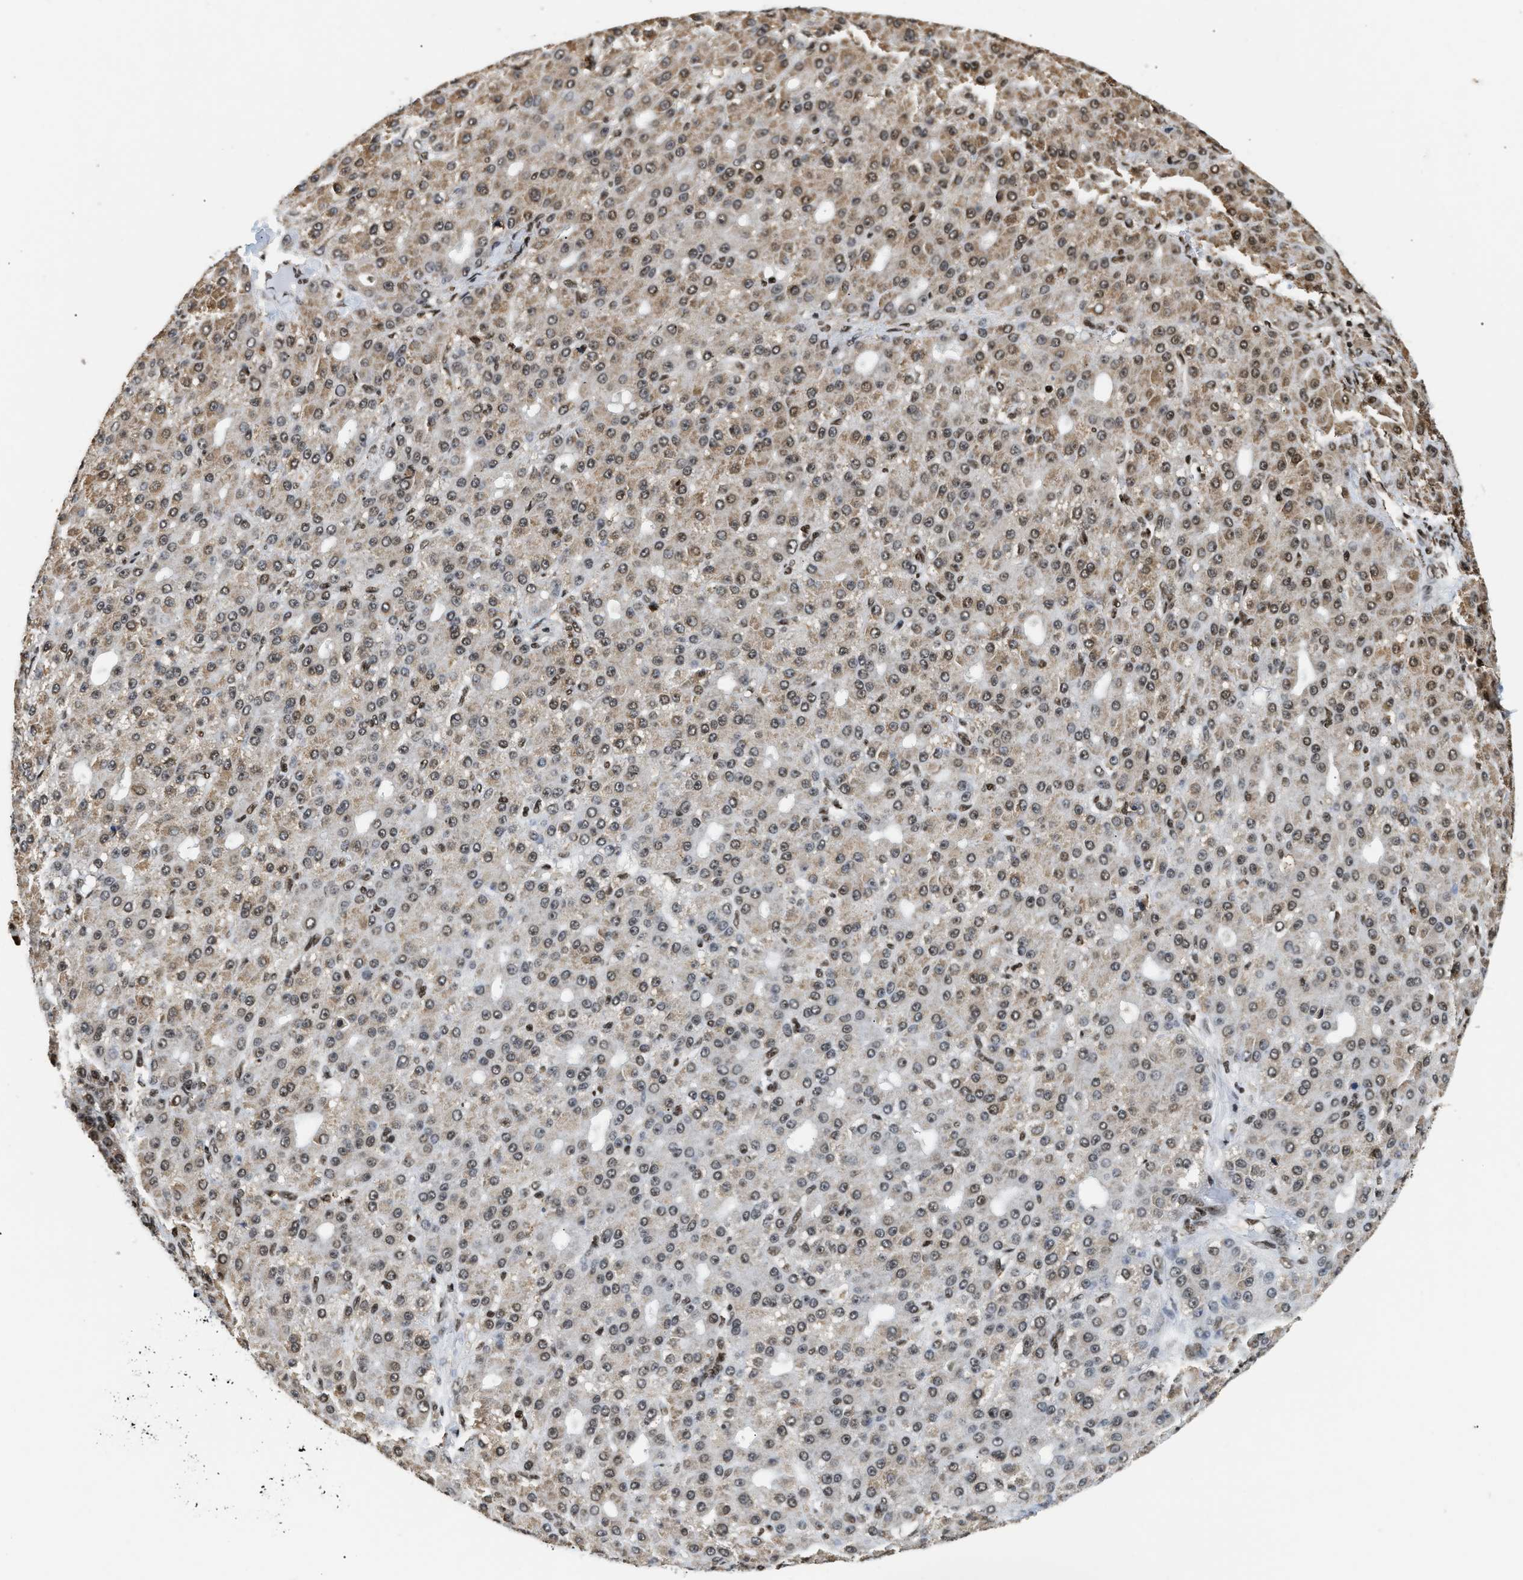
{"staining": {"intensity": "moderate", "quantity": ">75%", "location": "cytoplasmic/membranous,nuclear"}, "tissue": "liver cancer", "cell_type": "Tumor cells", "image_type": "cancer", "snomed": [{"axis": "morphology", "description": "Carcinoma, Hepatocellular, NOS"}, {"axis": "topography", "description": "Liver"}], "caption": "High-power microscopy captured an IHC histopathology image of liver hepatocellular carcinoma, revealing moderate cytoplasmic/membranous and nuclear positivity in approximately >75% of tumor cells.", "gene": "RAD21", "patient": {"sex": "male", "age": 67}}